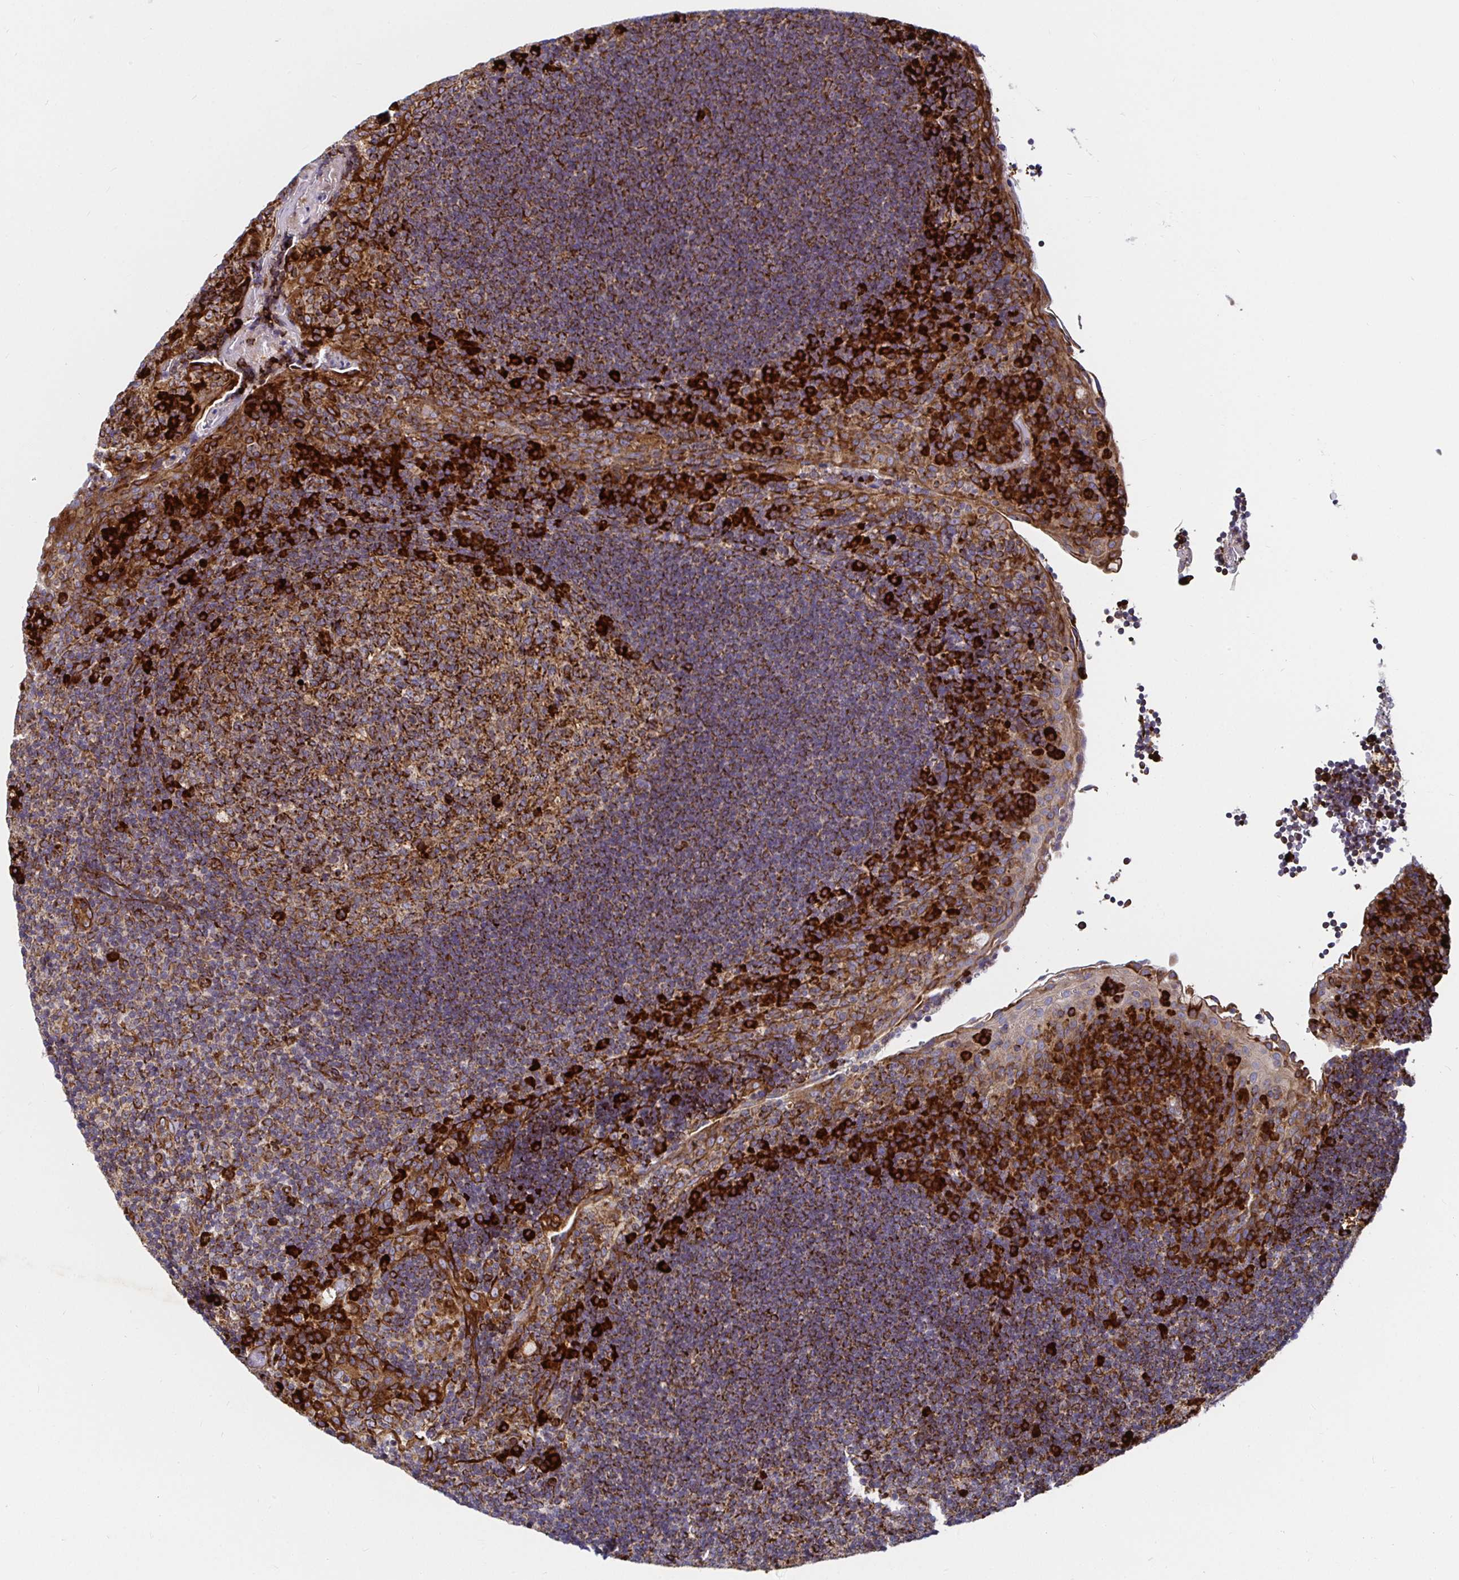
{"staining": {"intensity": "moderate", "quantity": ">75%", "location": "cytoplasmic/membranous"}, "tissue": "tonsil", "cell_type": "Germinal center cells", "image_type": "normal", "snomed": [{"axis": "morphology", "description": "Normal tissue, NOS"}, {"axis": "topography", "description": "Tonsil"}], "caption": "Immunohistochemical staining of normal human tonsil demonstrates medium levels of moderate cytoplasmic/membranous expression in about >75% of germinal center cells.", "gene": "SMYD3", "patient": {"sex": "male", "age": 17}}